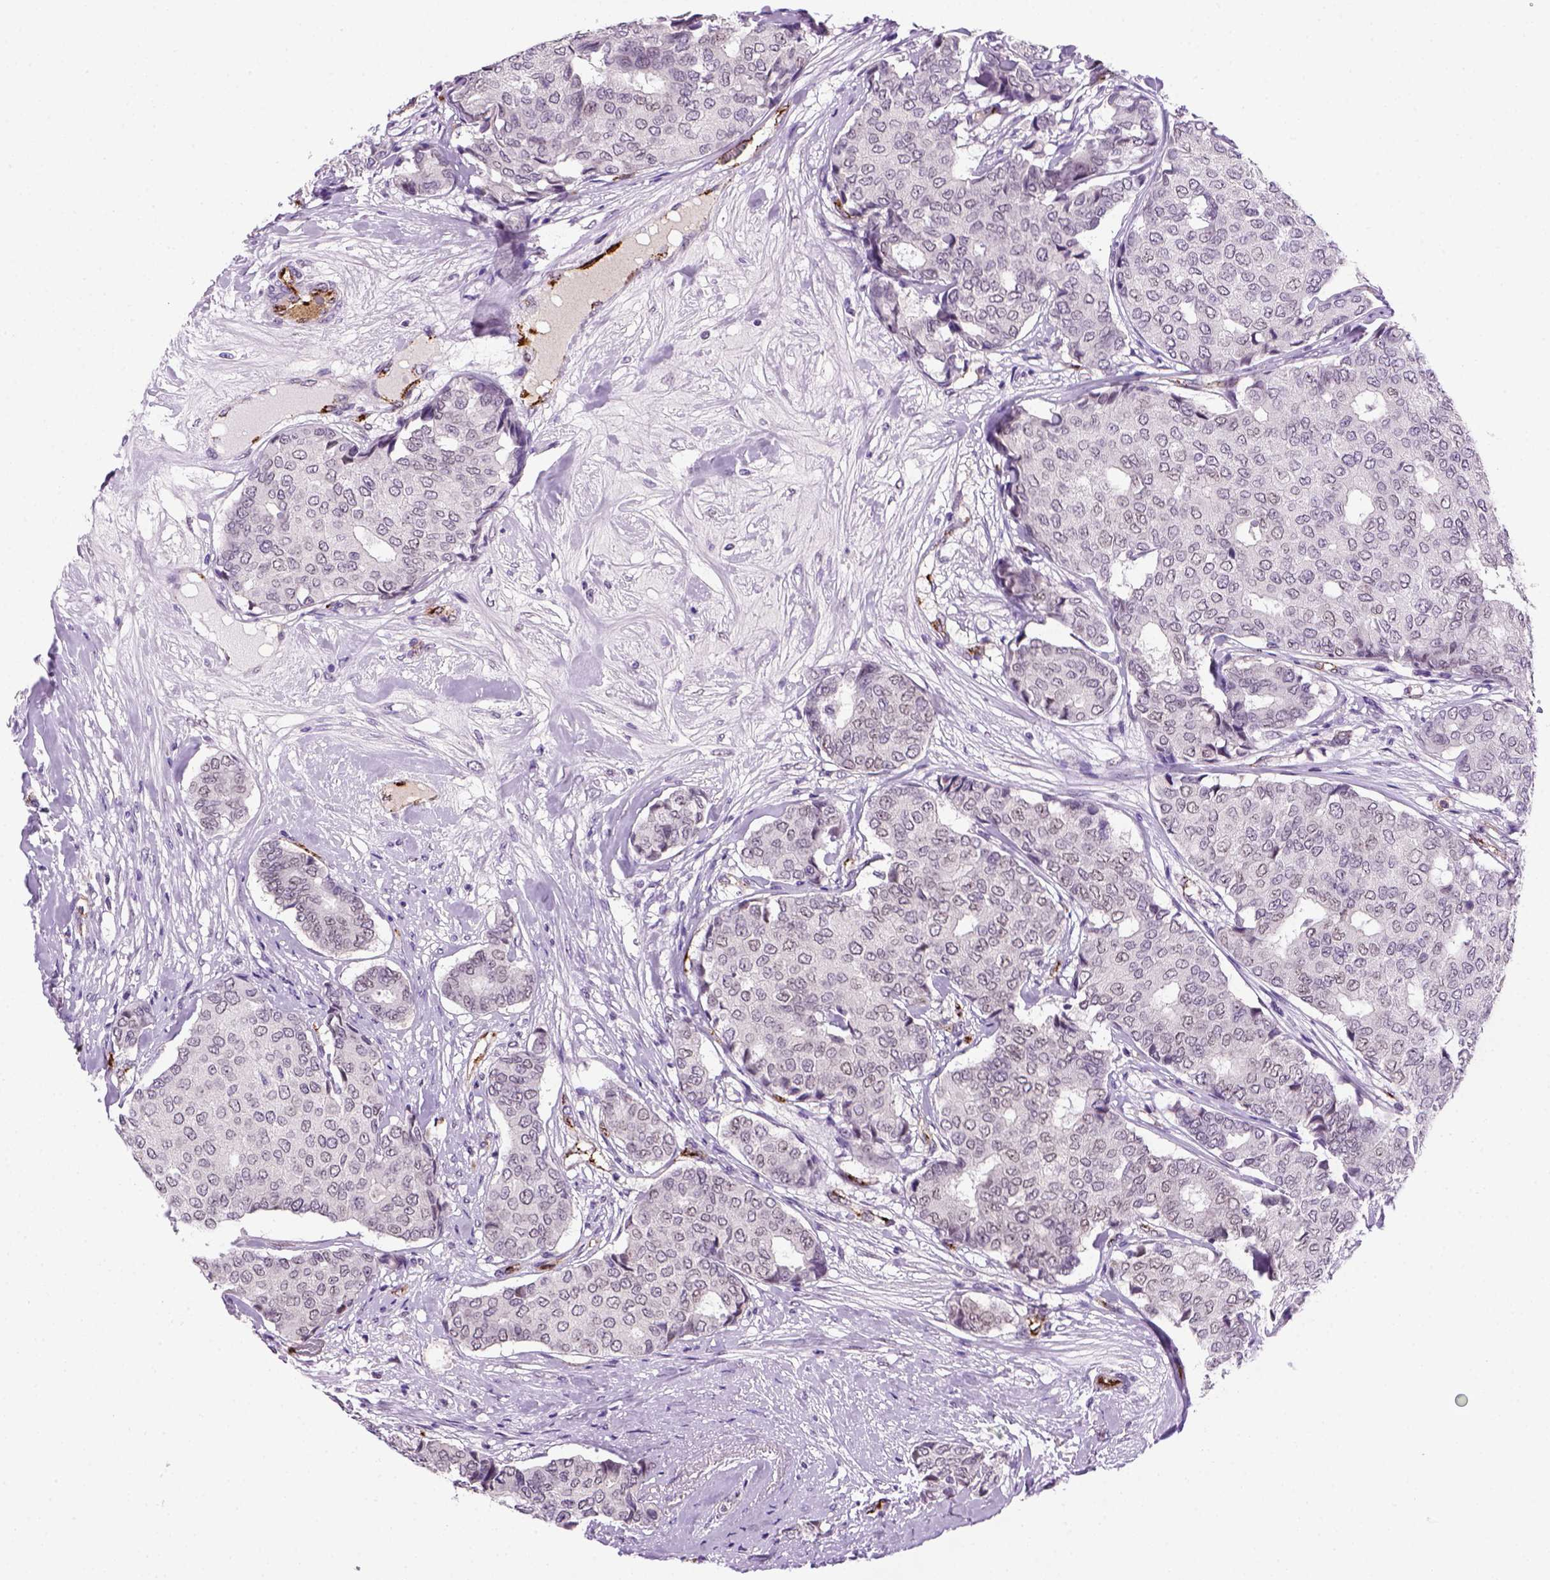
{"staining": {"intensity": "negative", "quantity": "none", "location": "none"}, "tissue": "breast cancer", "cell_type": "Tumor cells", "image_type": "cancer", "snomed": [{"axis": "morphology", "description": "Duct carcinoma"}, {"axis": "topography", "description": "Breast"}], "caption": "High magnification brightfield microscopy of intraductal carcinoma (breast) stained with DAB (brown) and counterstained with hematoxylin (blue): tumor cells show no significant positivity.", "gene": "VWF", "patient": {"sex": "female", "age": 75}}